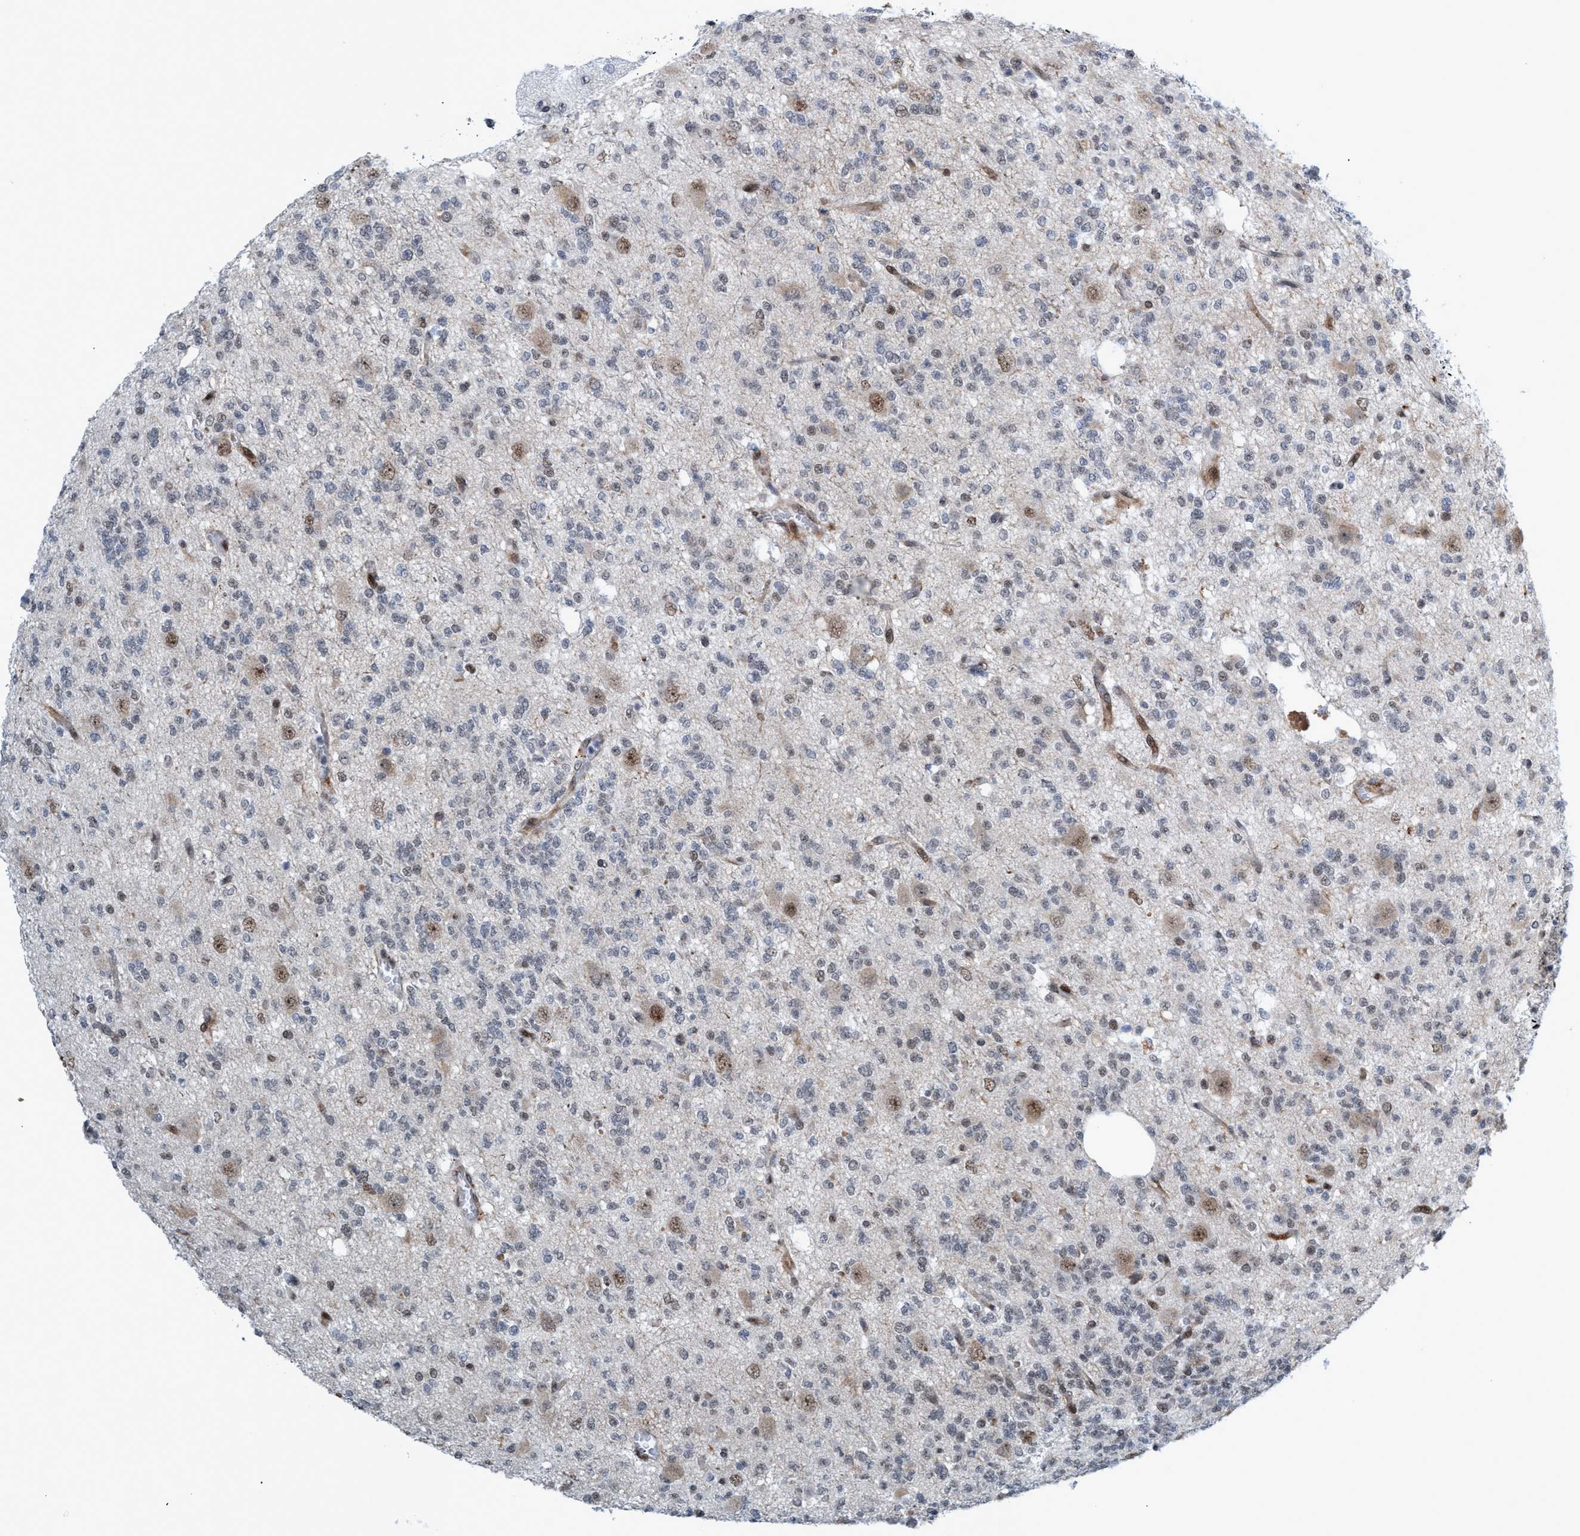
{"staining": {"intensity": "weak", "quantity": "<25%", "location": "nuclear"}, "tissue": "glioma", "cell_type": "Tumor cells", "image_type": "cancer", "snomed": [{"axis": "morphology", "description": "Glioma, malignant, Low grade"}, {"axis": "topography", "description": "Brain"}], "caption": "There is no significant expression in tumor cells of malignant glioma (low-grade).", "gene": "CWC27", "patient": {"sex": "male", "age": 38}}